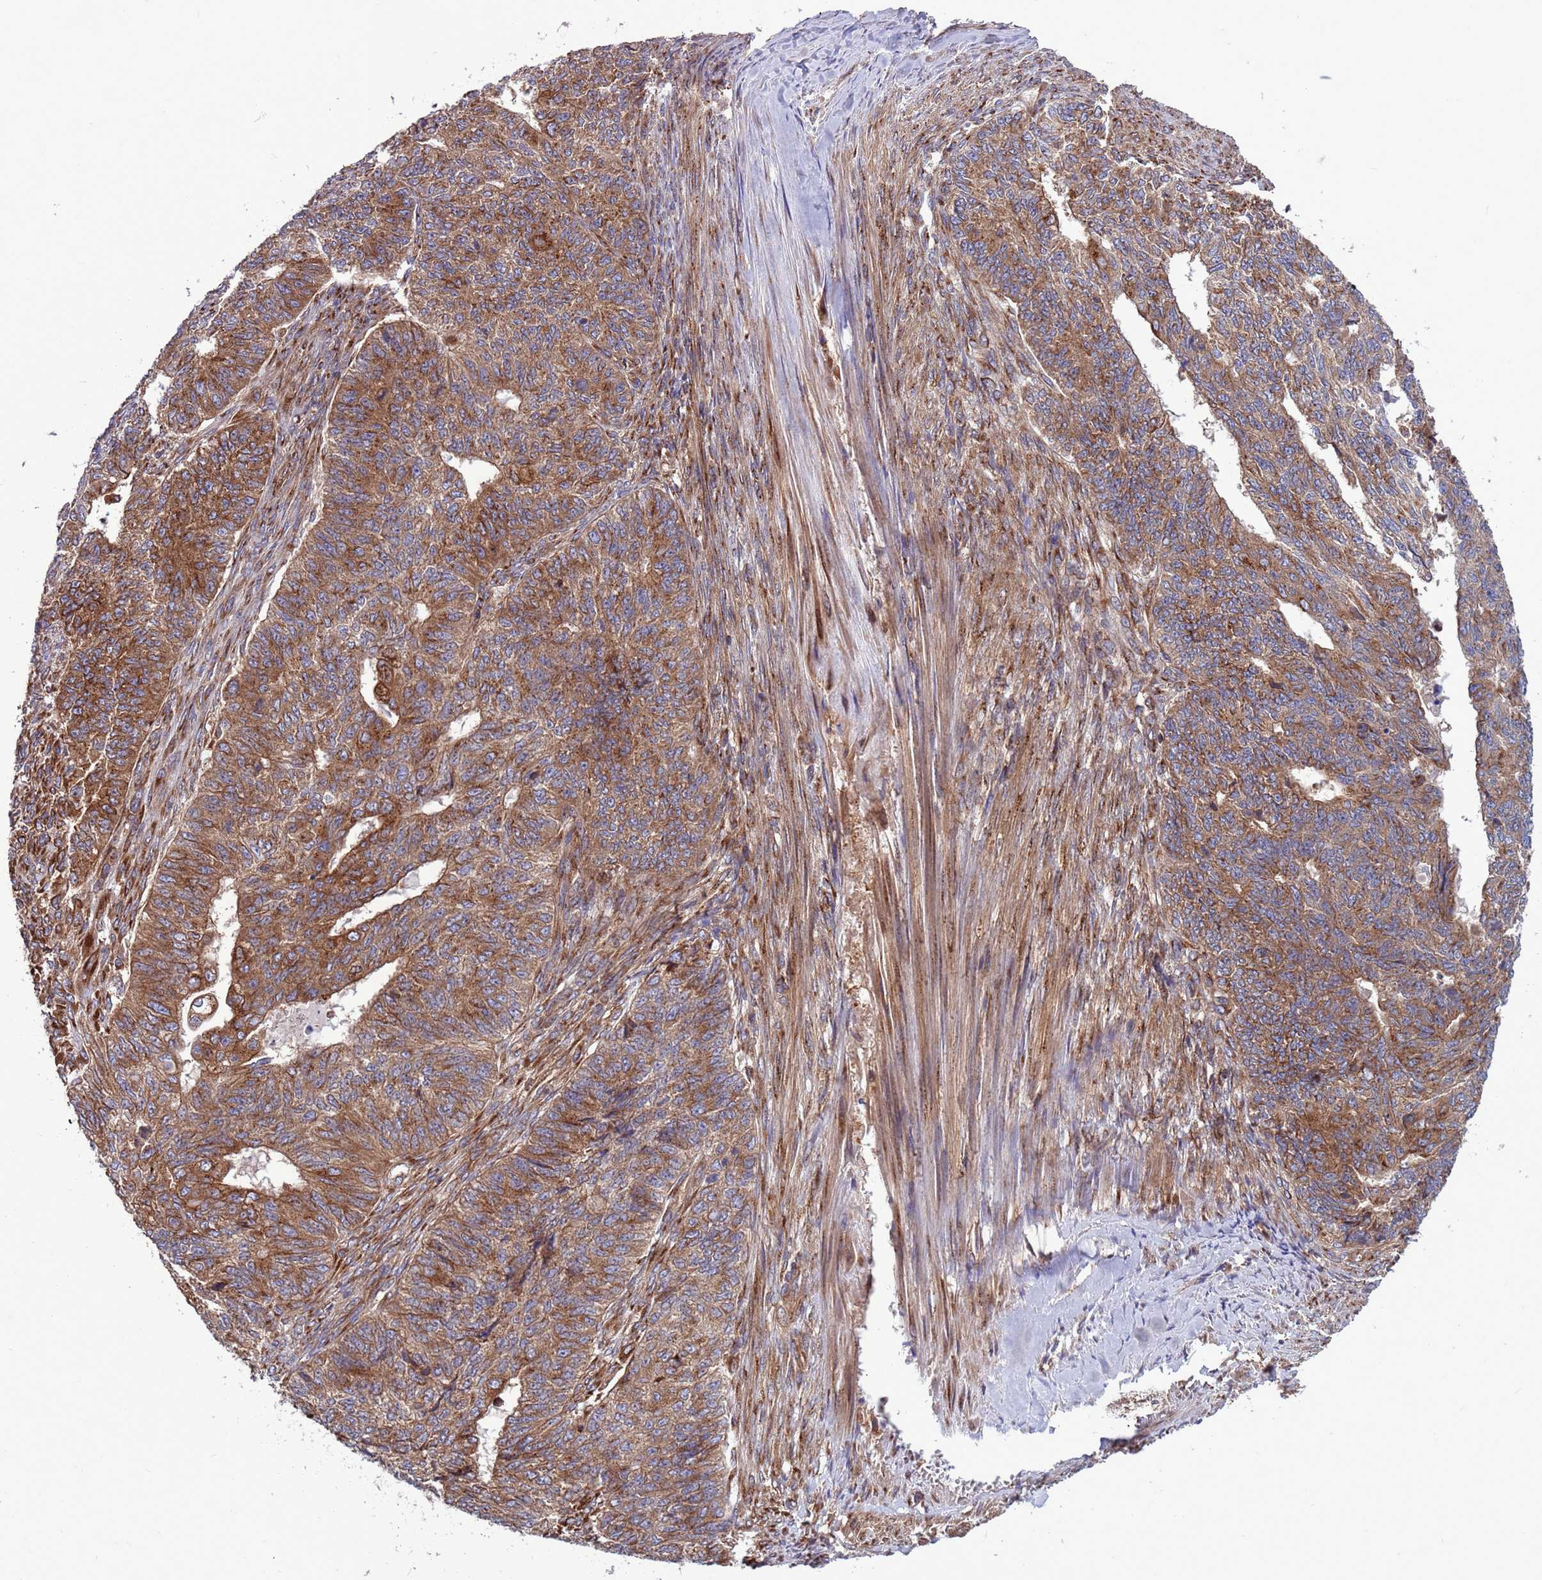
{"staining": {"intensity": "moderate", "quantity": ">75%", "location": "cytoplasmic/membranous"}, "tissue": "endometrial cancer", "cell_type": "Tumor cells", "image_type": "cancer", "snomed": [{"axis": "morphology", "description": "Adenocarcinoma, NOS"}, {"axis": "topography", "description": "Endometrium"}], "caption": "An immunohistochemistry photomicrograph of tumor tissue is shown. Protein staining in brown labels moderate cytoplasmic/membranous positivity in endometrial cancer (adenocarcinoma) within tumor cells.", "gene": "ZC3HAV1", "patient": {"sex": "female", "age": 32}}